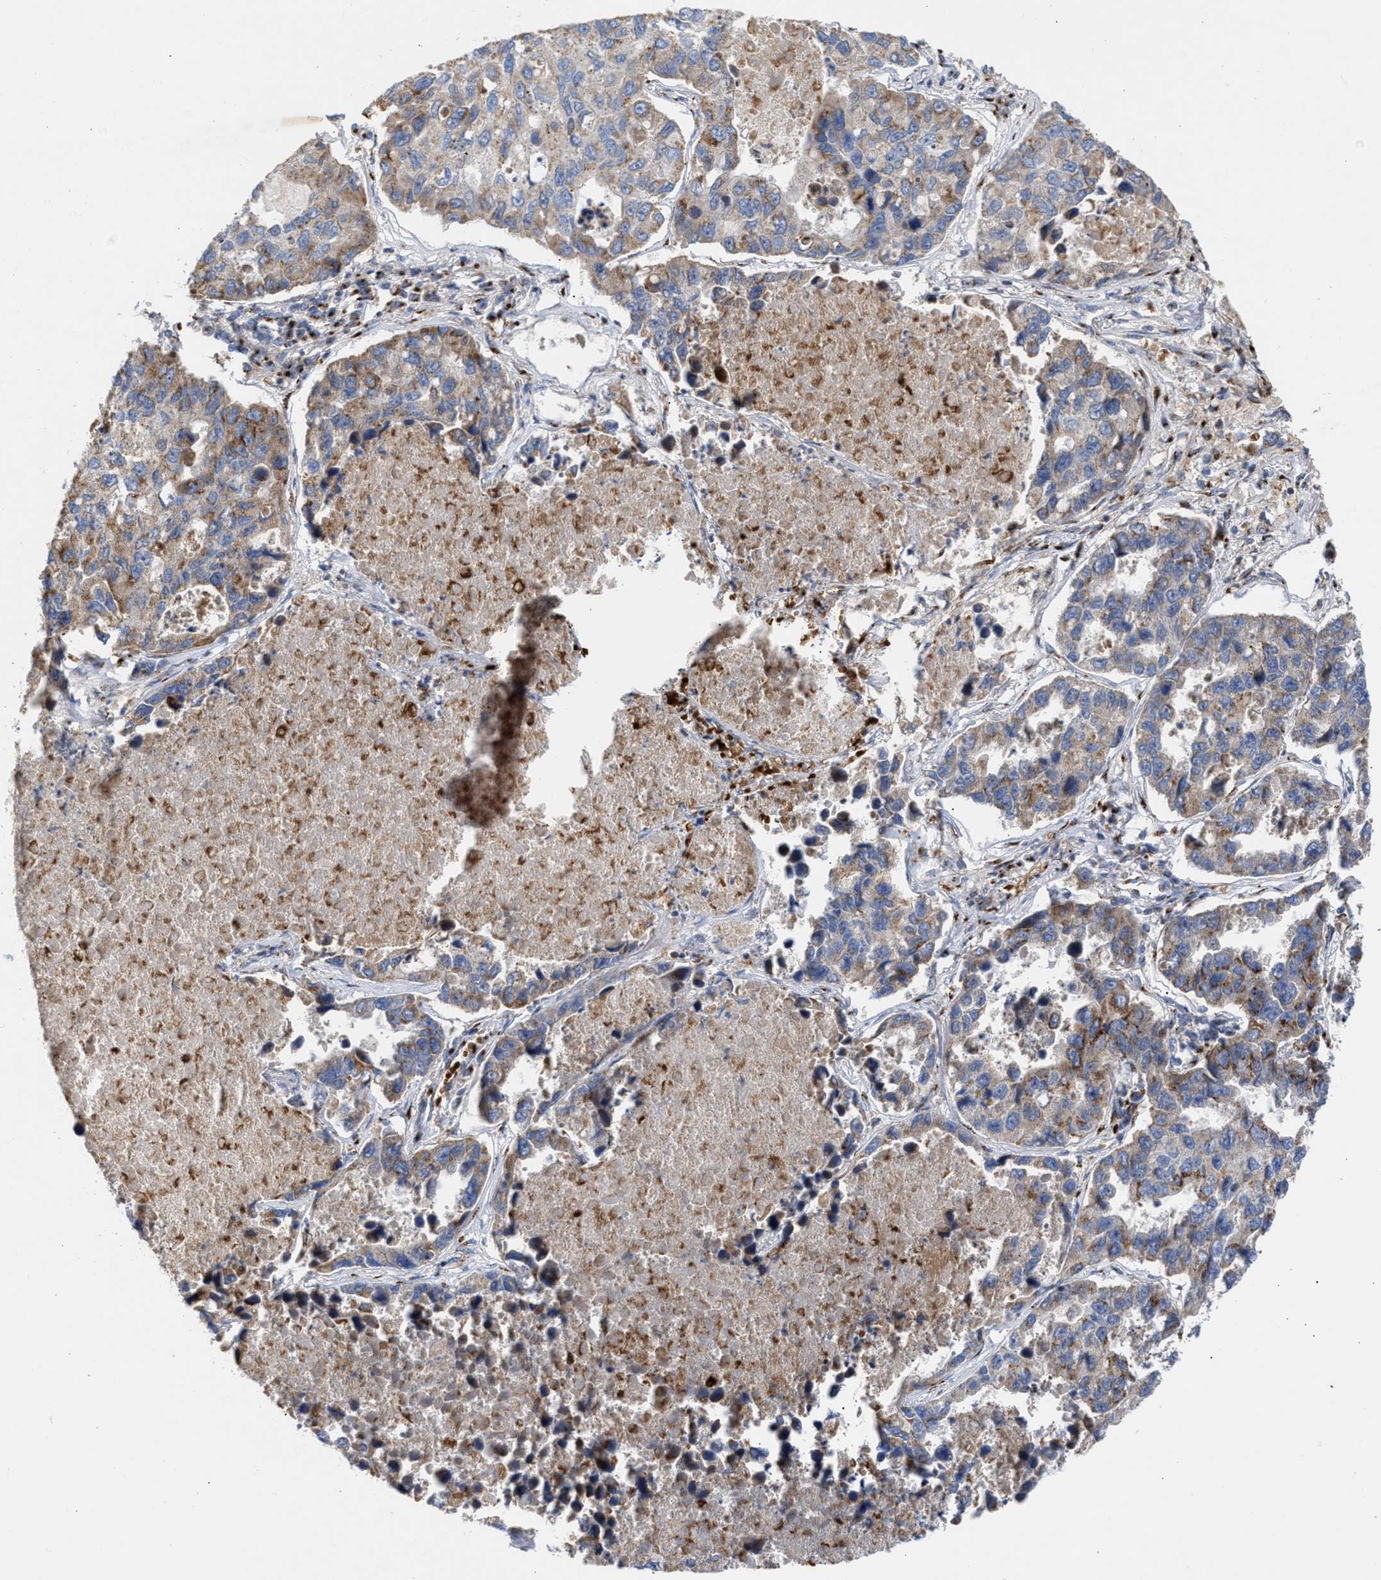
{"staining": {"intensity": "moderate", "quantity": ">75%", "location": "cytoplasmic/membranous"}, "tissue": "lung cancer", "cell_type": "Tumor cells", "image_type": "cancer", "snomed": [{"axis": "morphology", "description": "Adenocarcinoma, NOS"}, {"axis": "topography", "description": "Lung"}], "caption": "Lung adenocarcinoma stained with a protein marker reveals moderate staining in tumor cells.", "gene": "CCL2", "patient": {"sex": "male", "age": 64}}